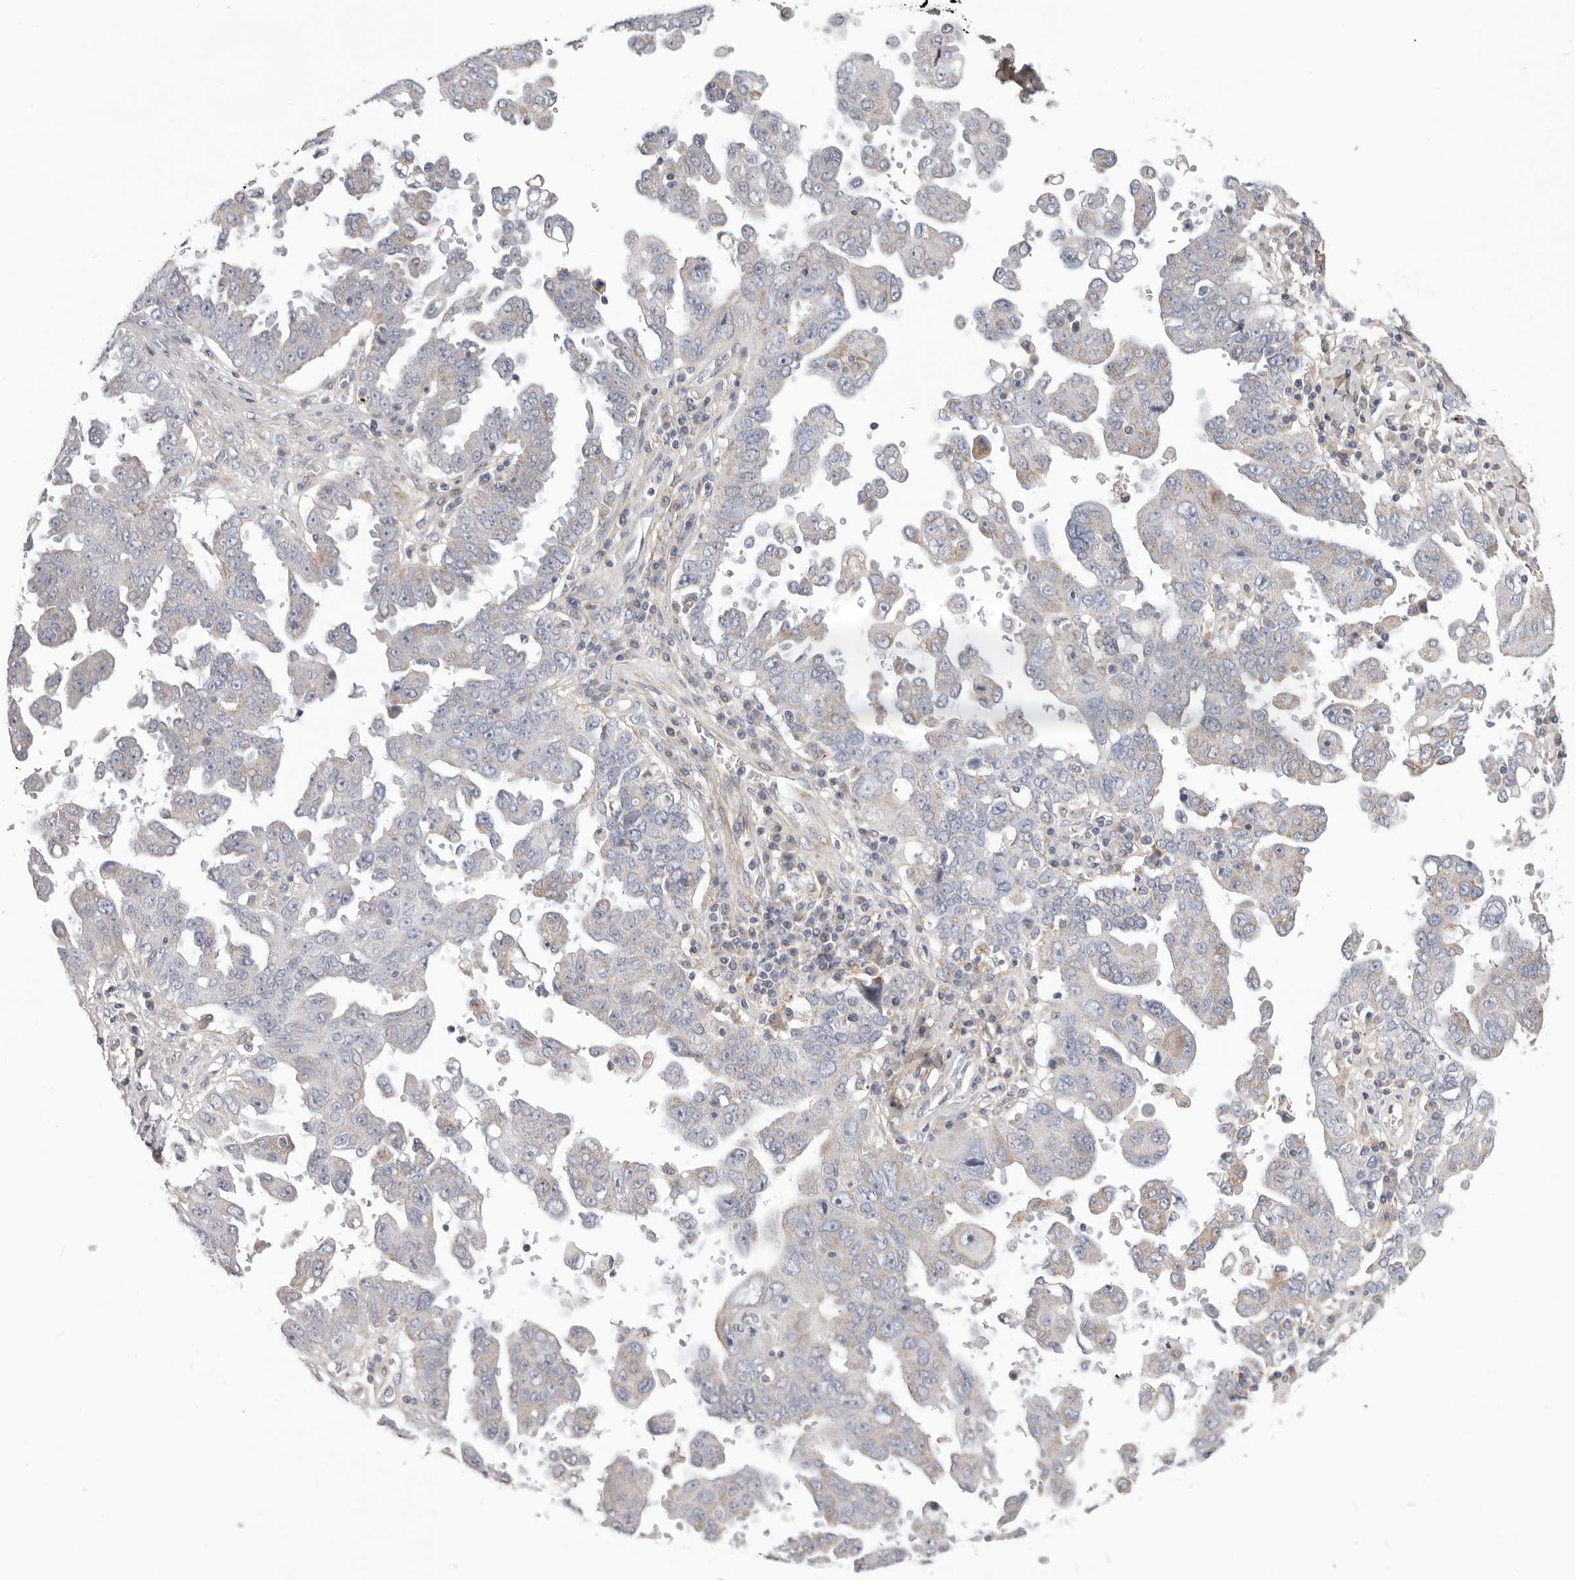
{"staining": {"intensity": "negative", "quantity": "none", "location": "none"}, "tissue": "ovarian cancer", "cell_type": "Tumor cells", "image_type": "cancer", "snomed": [{"axis": "morphology", "description": "Carcinoma, endometroid"}, {"axis": "topography", "description": "Ovary"}], "caption": "Human ovarian cancer stained for a protein using immunohistochemistry (IHC) reveals no positivity in tumor cells.", "gene": "MRPS10", "patient": {"sex": "female", "age": 62}}